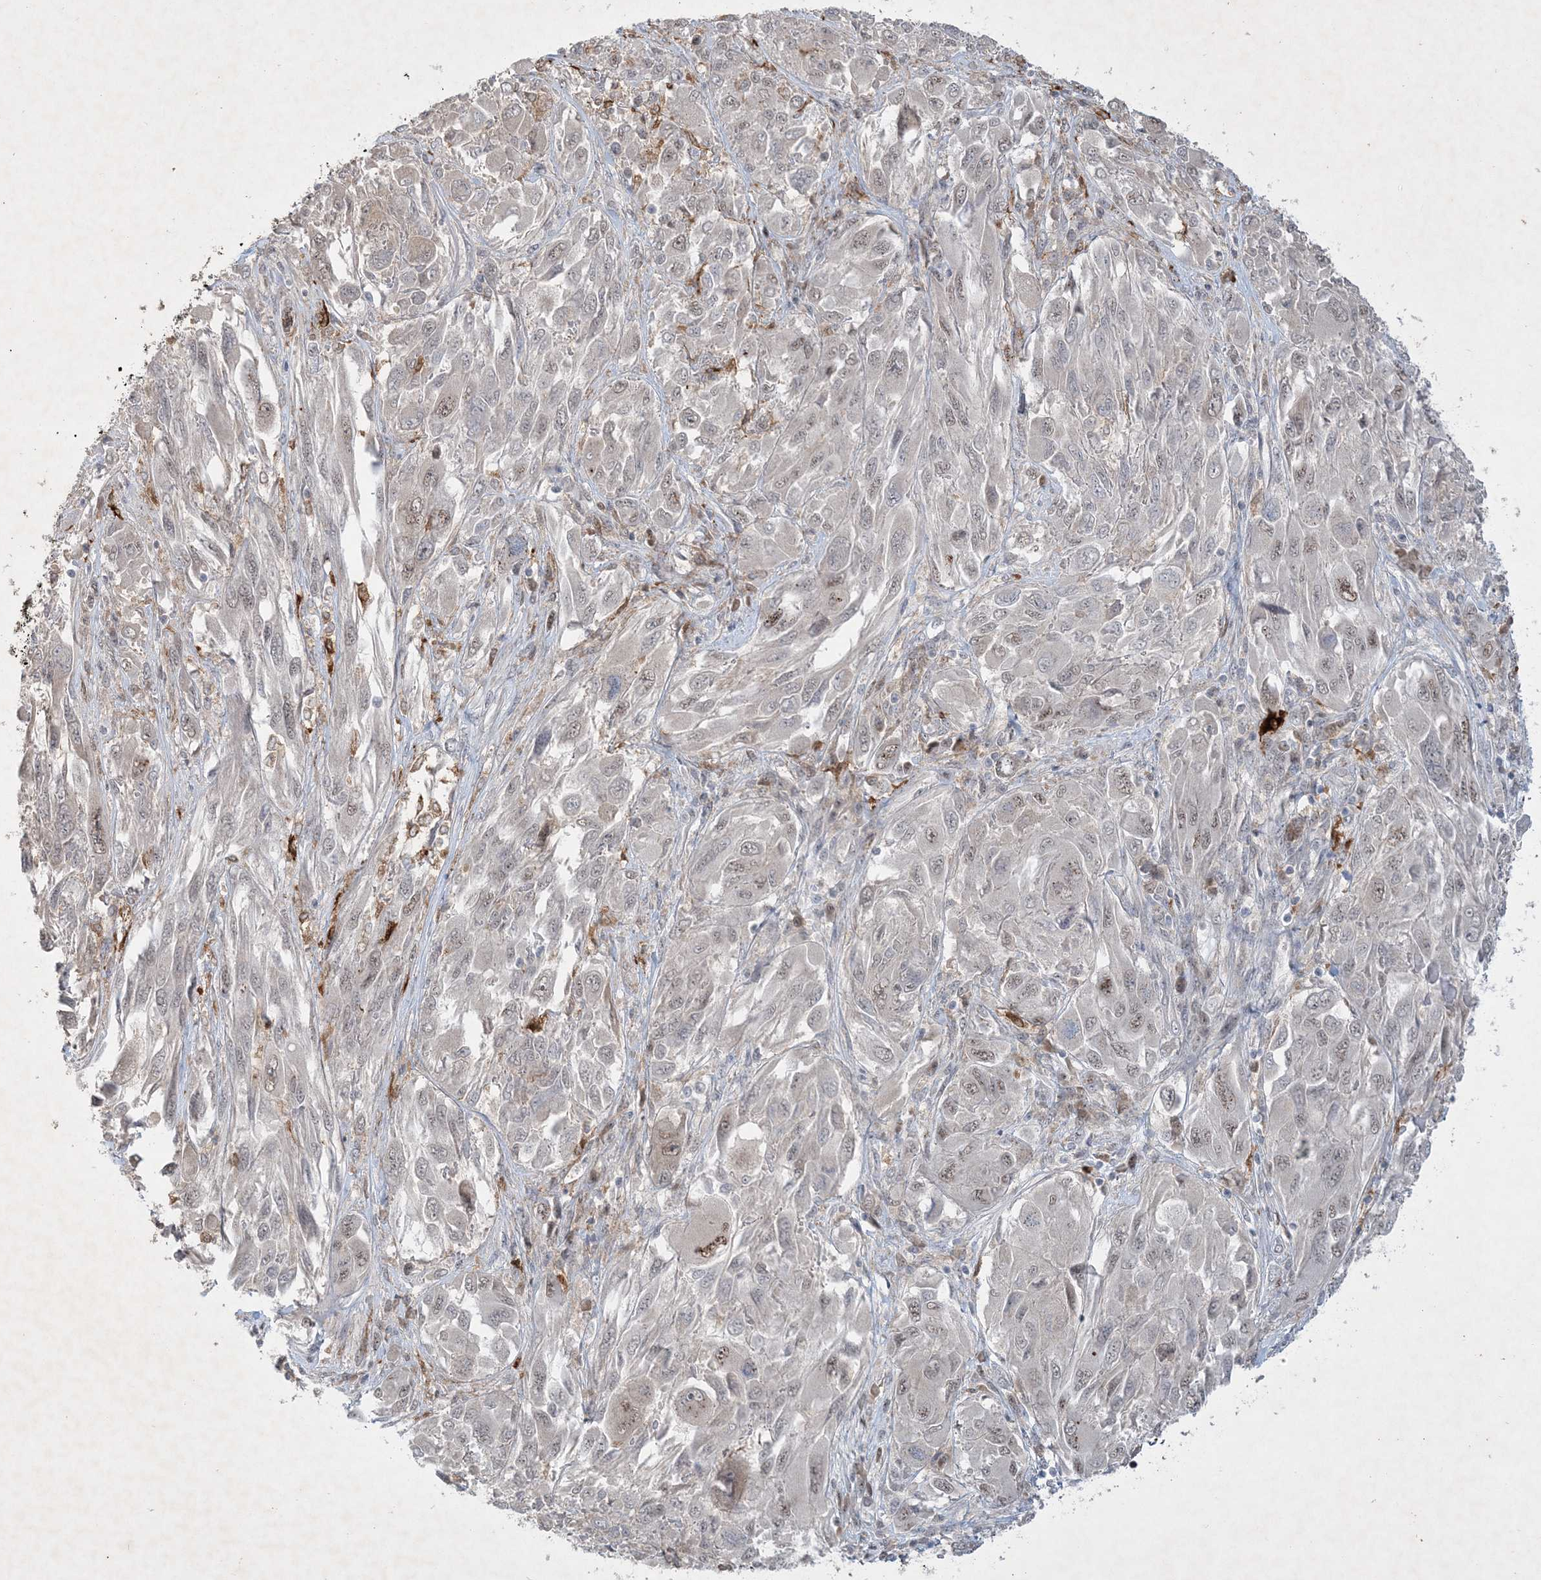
{"staining": {"intensity": "weak", "quantity": "<25%", "location": "nuclear"}, "tissue": "melanoma", "cell_type": "Tumor cells", "image_type": "cancer", "snomed": [{"axis": "morphology", "description": "Malignant melanoma, NOS"}, {"axis": "topography", "description": "Skin"}], "caption": "High magnification brightfield microscopy of melanoma stained with DAB (brown) and counterstained with hematoxylin (blue): tumor cells show no significant positivity.", "gene": "THG1L", "patient": {"sex": "female", "age": 91}}